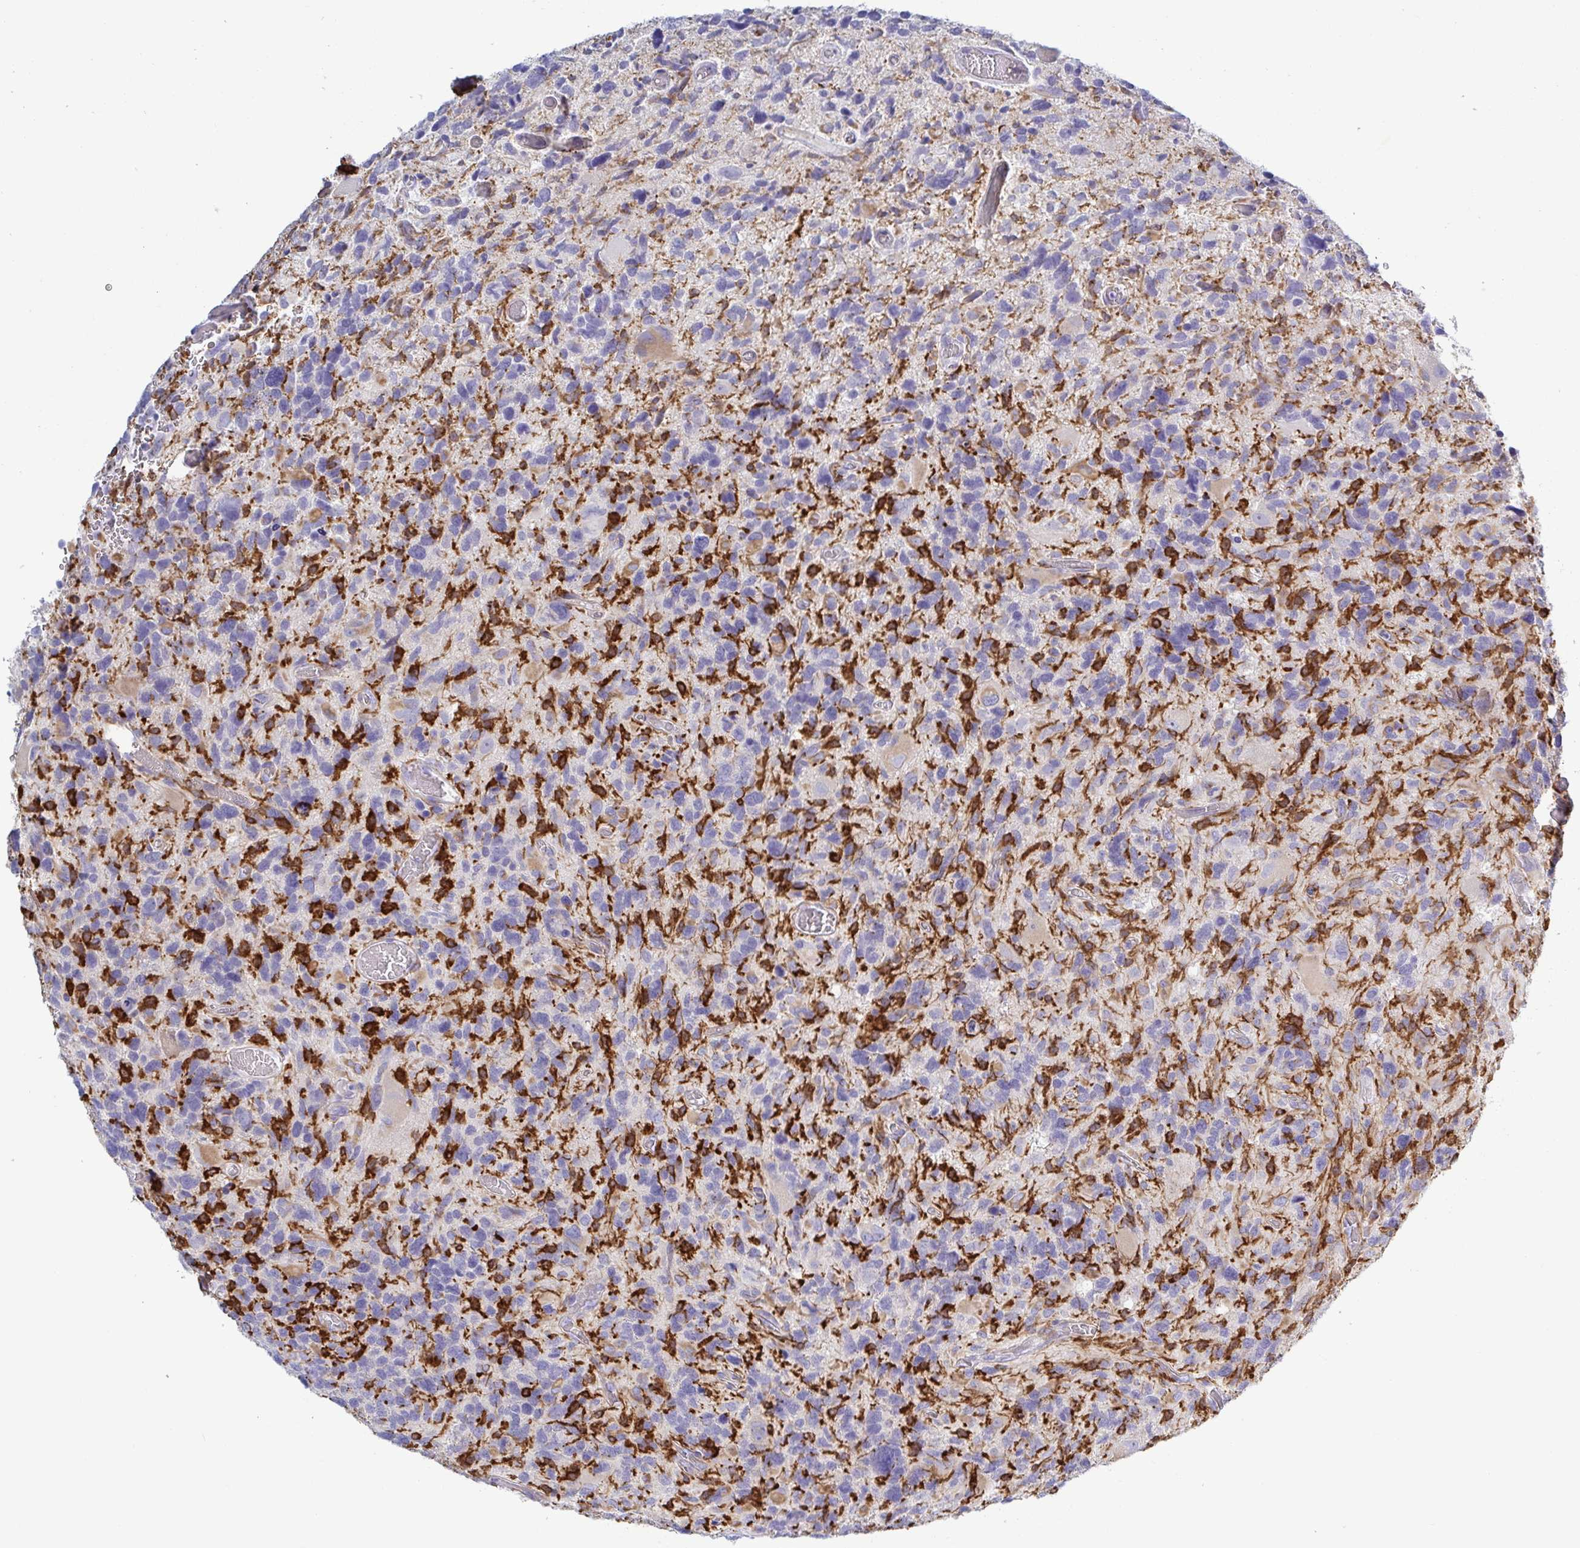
{"staining": {"intensity": "strong", "quantity": "<25%", "location": "cytoplasmic/membranous"}, "tissue": "glioma", "cell_type": "Tumor cells", "image_type": "cancer", "snomed": [{"axis": "morphology", "description": "Glioma, malignant, High grade"}, {"axis": "topography", "description": "Brain"}], "caption": "Human glioma stained with a protein marker demonstrates strong staining in tumor cells.", "gene": "TNNI2", "patient": {"sex": "male", "age": 49}}